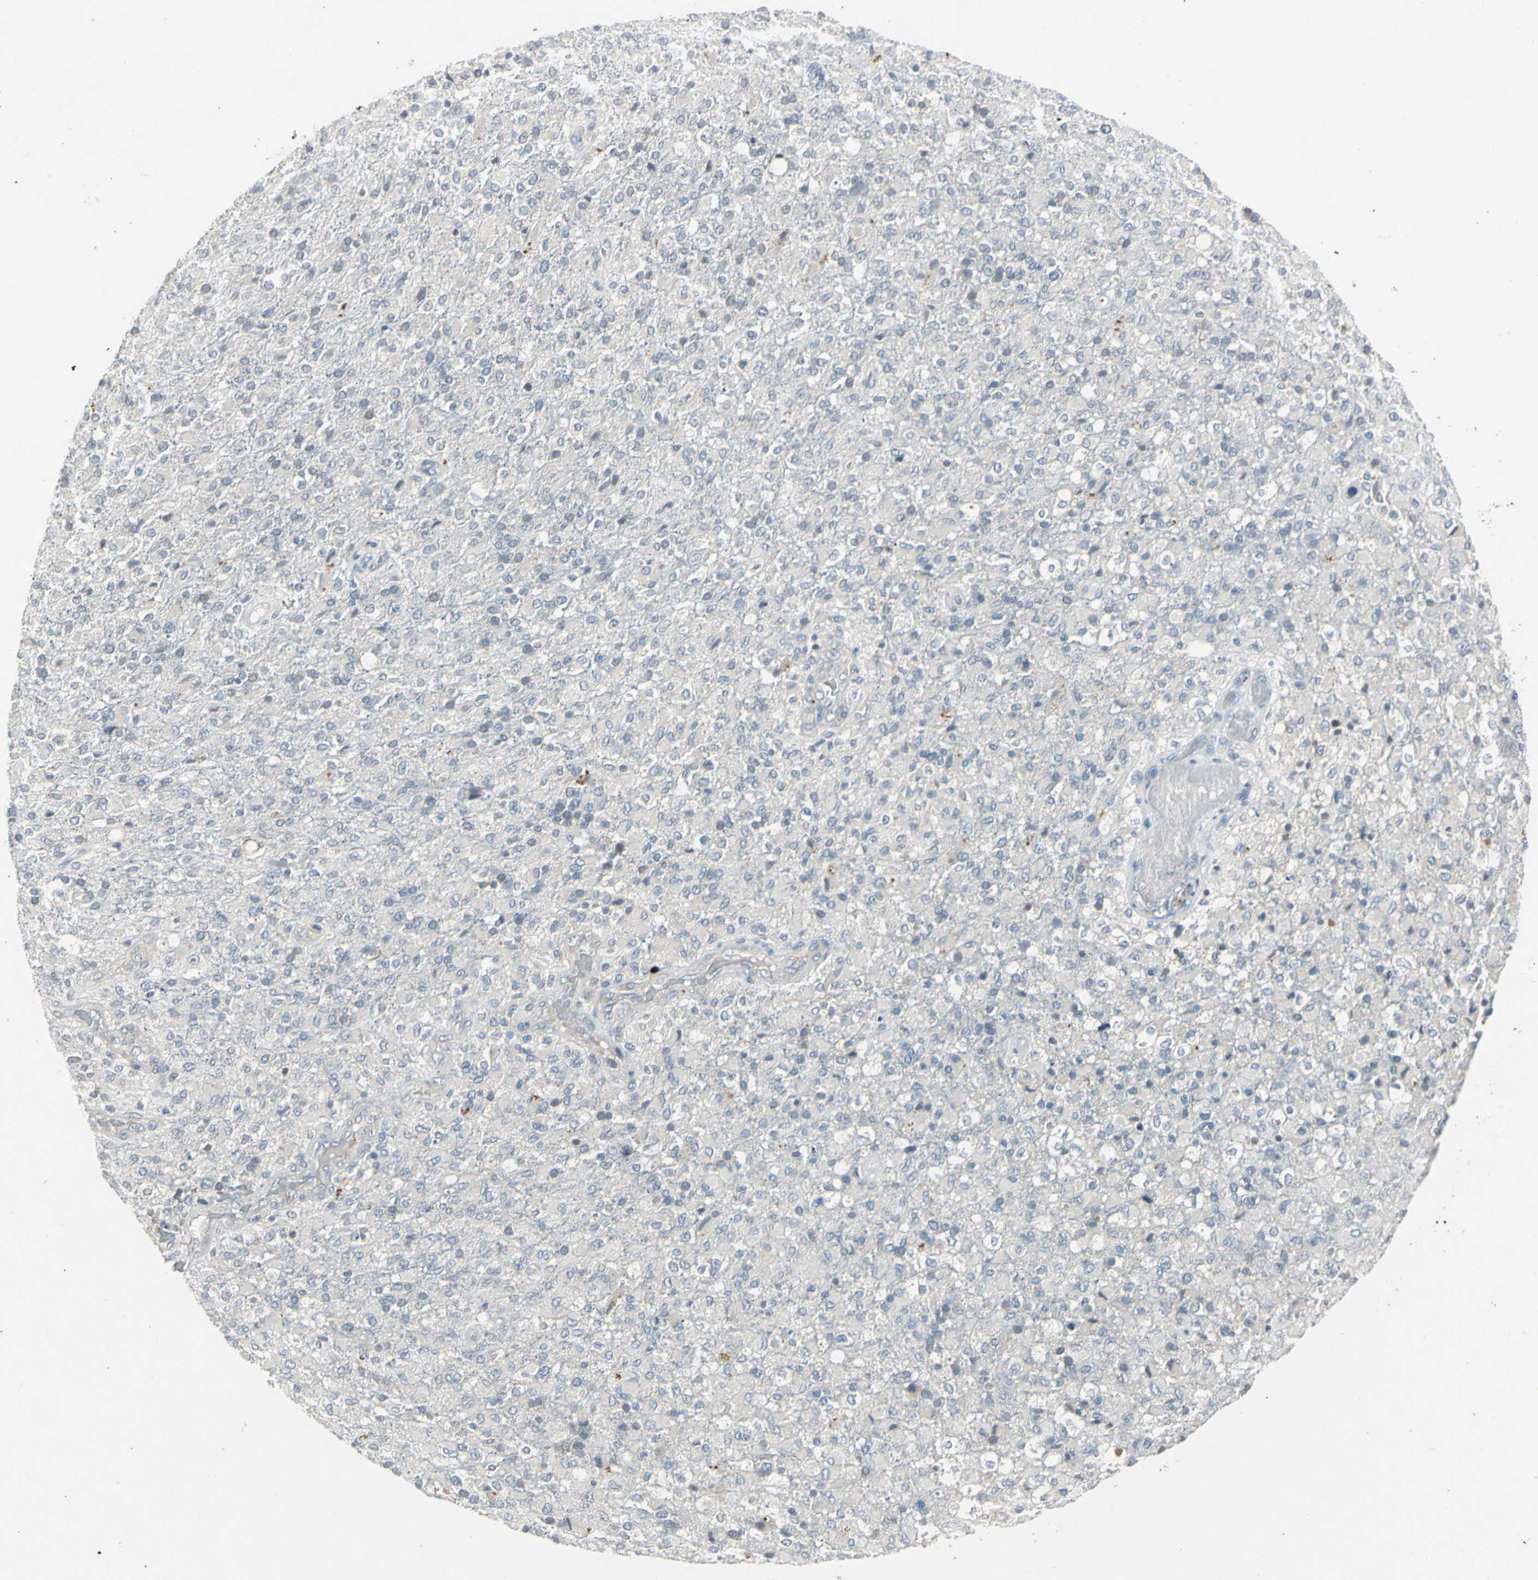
{"staining": {"intensity": "weak", "quantity": "<25%", "location": "cytoplasmic/membranous"}, "tissue": "glioma", "cell_type": "Tumor cells", "image_type": "cancer", "snomed": [{"axis": "morphology", "description": "Glioma, malignant, High grade"}, {"axis": "topography", "description": "Brain"}], "caption": "A photomicrograph of malignant glioma (high-grade) stained for a protein demonstrates no brown staining in tumor cells.", "gene": "SLC2A13", "patient": {"sex": "male", "age": 71}}